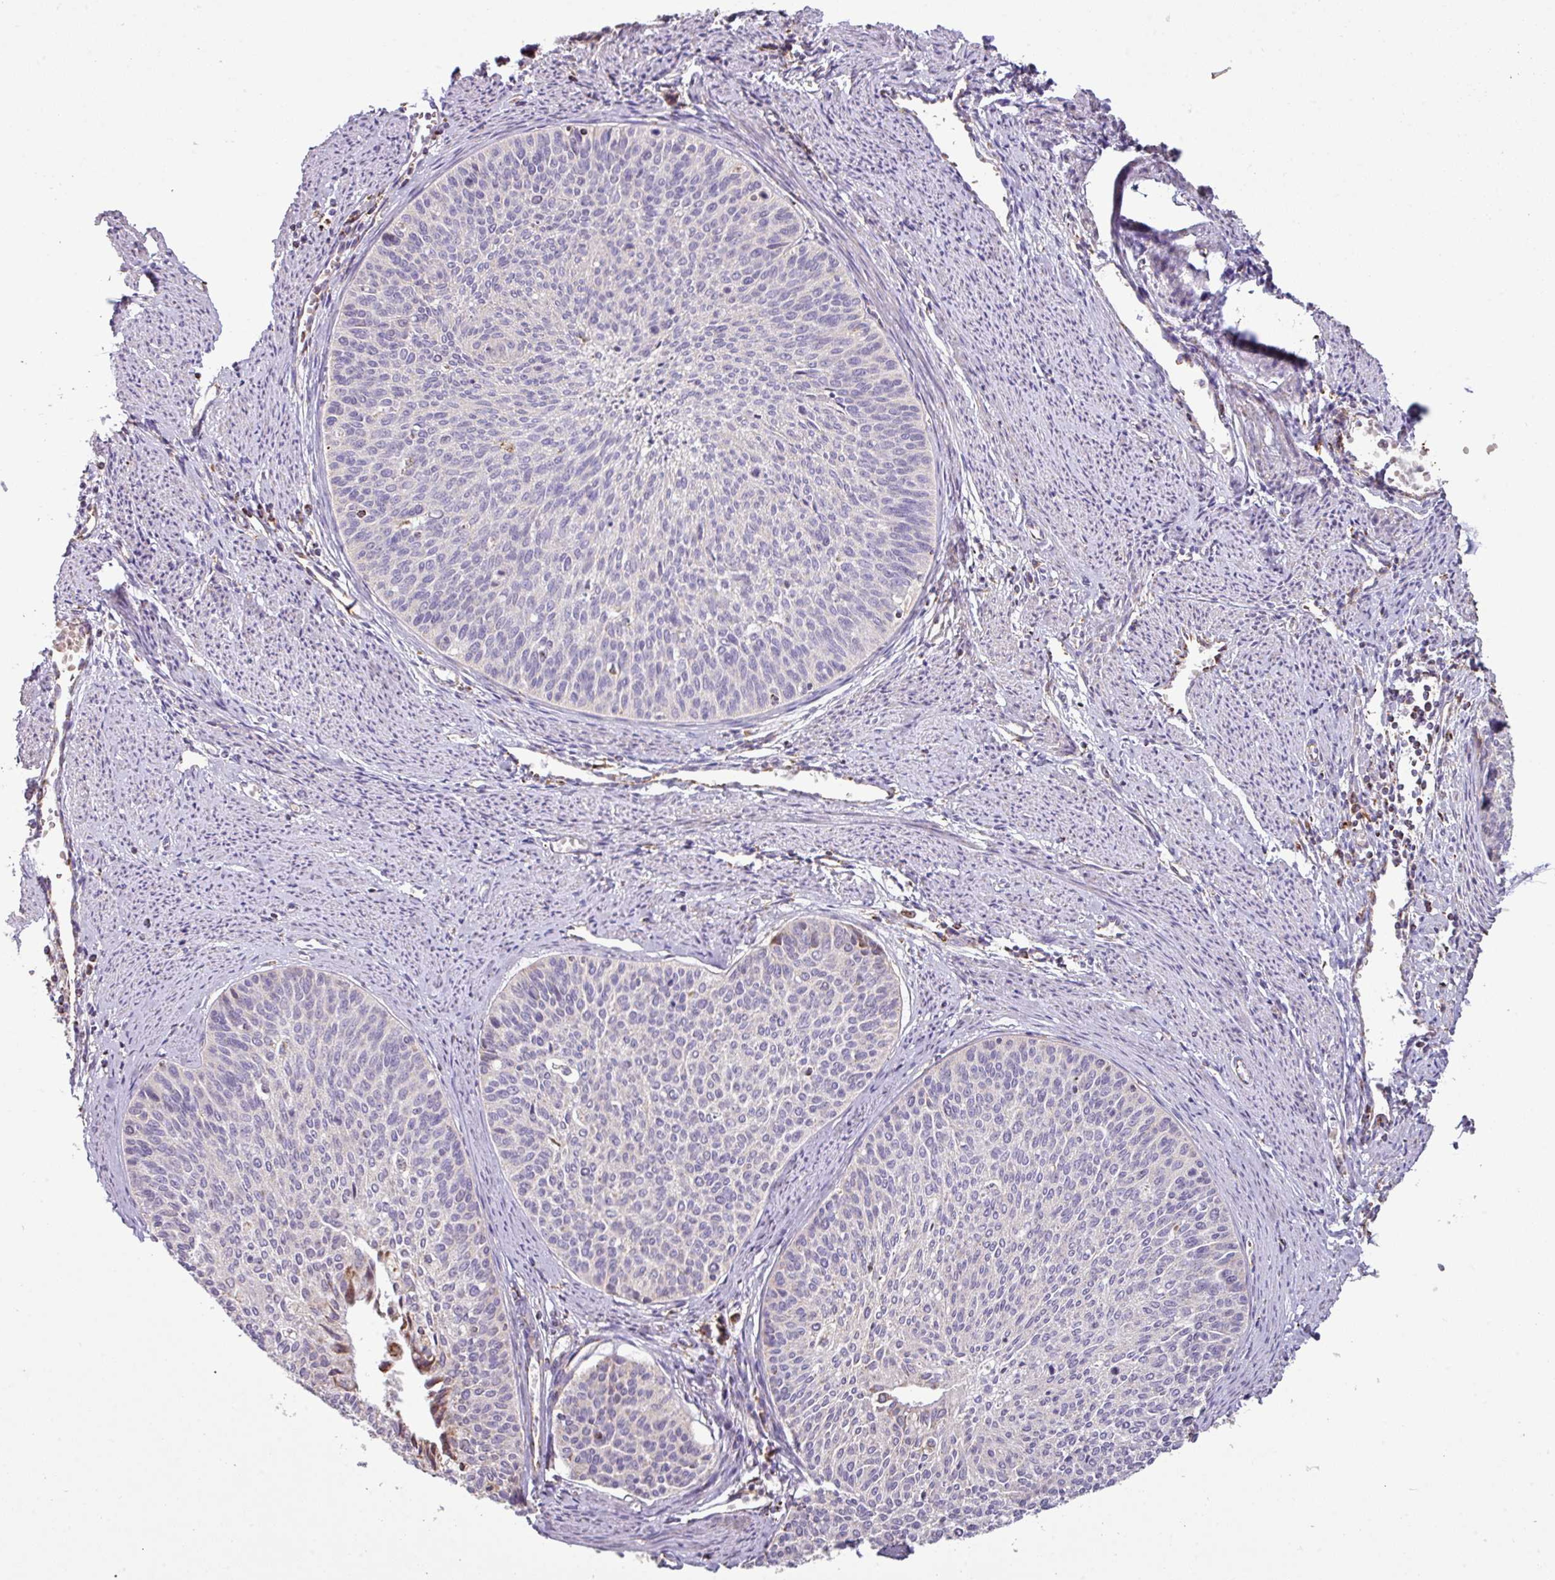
{"staining": {"intensity": "negative", "quantity": "none", "location": "none"}, "tissue": "cervical cancer", "cell_type": "Tumor cells", "image_type": "cancer", "snomed": [{"axis": "morphology", "description": "Squamous cell carcinoma, NOS"}, {"axis": "topography", "description": "Cervix"}], "caption": "Cervical cancer was stained to show a protein in brown. There is no significant staining in tumor cells. (Stains: DAB (3,3'-diaminobenzidine) IHC with hematoxylin counter stain, Microscopy: brightfield microscopy at high magnification).", "gene": "SQOR", "patient": {"sex": "female", "age": 55}}